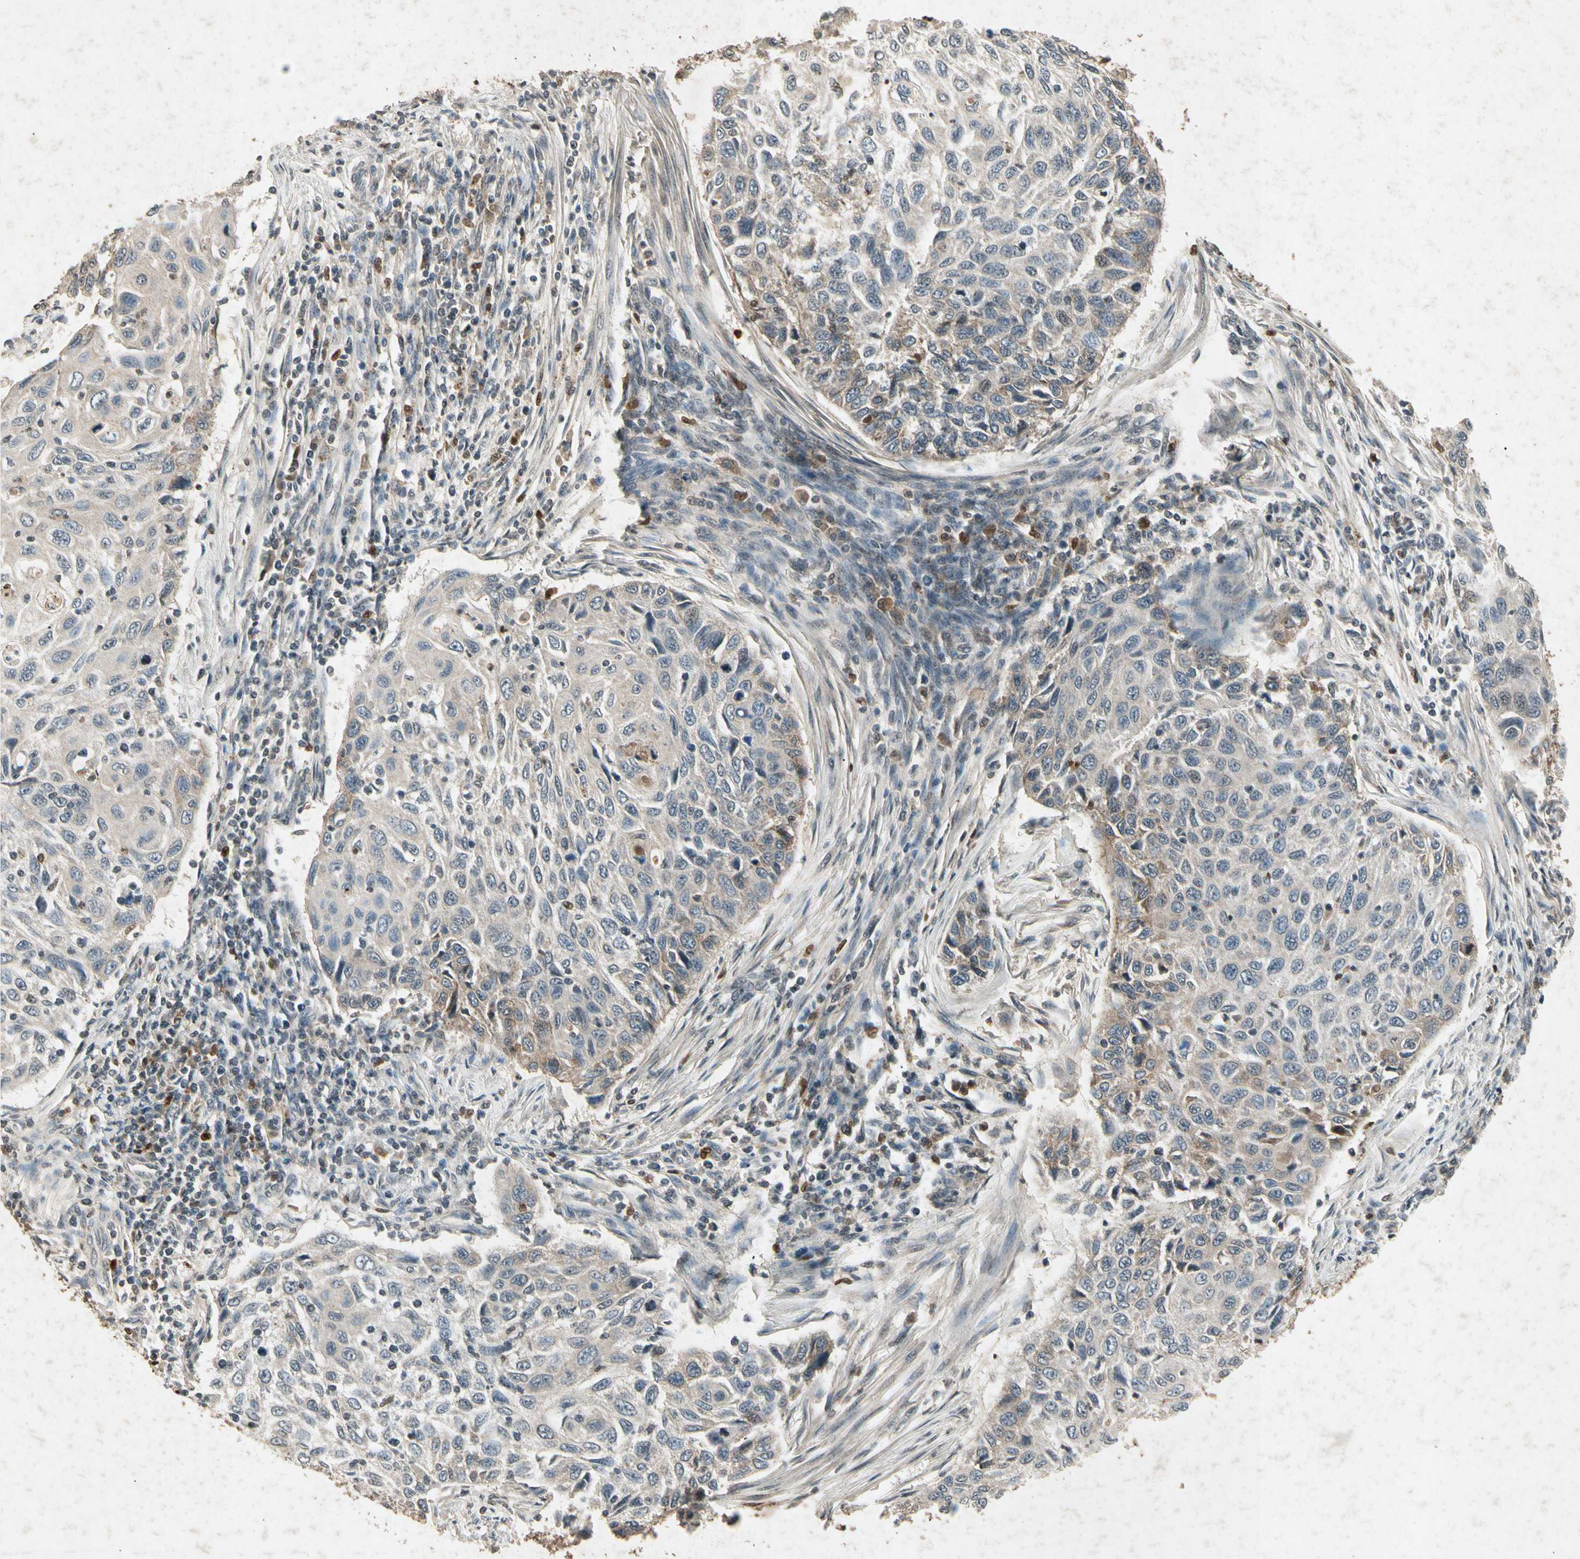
{"staining": {"intensity": "weak", "quantity": "<25%", "location": "cytoplasmic/membranous"}, "tissue": "cervical cancer", "cell_type": "Tumor cells", "image_type": "cancer", "snomed": [{"axis": "morphology", "description": "Squamous cell carcinoma, NOS"}, {"axis": "topography", "description": "Cervix"}], "caption": "DAB (3,3'-diaminobenzidine) immunohistochemical staining of human cervical squamous cell carcinoma demonstrates no significant expression in tumor cells. (Immunohistochemistry (ihc), brightfield microscopy, high magnification).", "gene": "CP", "patient": {"sex": "female", "age": 70}}